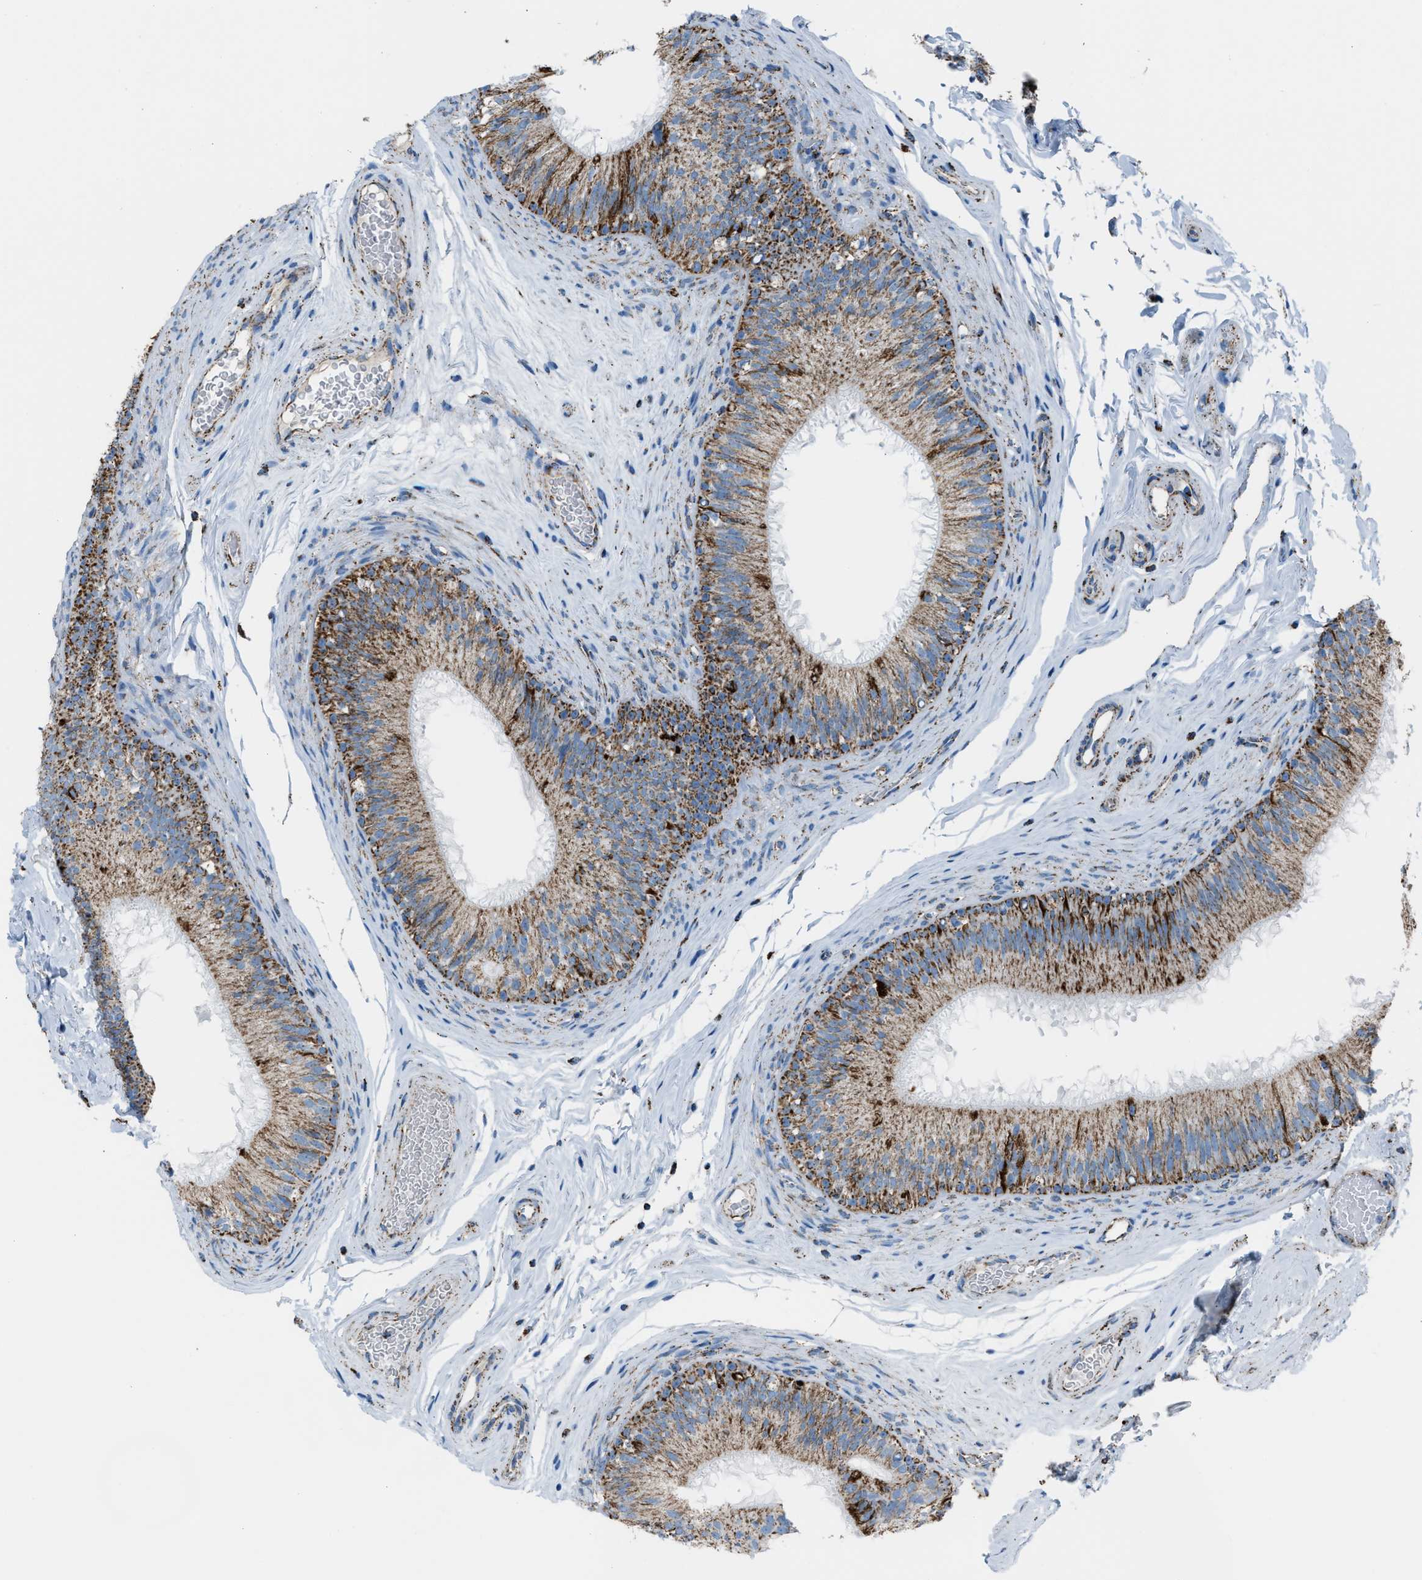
{"staining": {"intensity": "moderate", "quantity": ">75%", "location": "cytoplasmic/membranous"}, "tissue": "epididymis", "cell_type": "Glandular cells", "image_type": "normal", "snomed": [{"axis": "morphology", "description": "Normal tissue, NOS"}, {"axis": "topography", "description": "Testis"}, {"axis": "topography", "description": "Epididymis"}], "caption": "A brown stain shows moderate cytoplasmic/membranous staining of a protein in glandular cells of benign human epididymis.", "gene": "MDH2", "patient": {"sex": "male", "age": 36}}